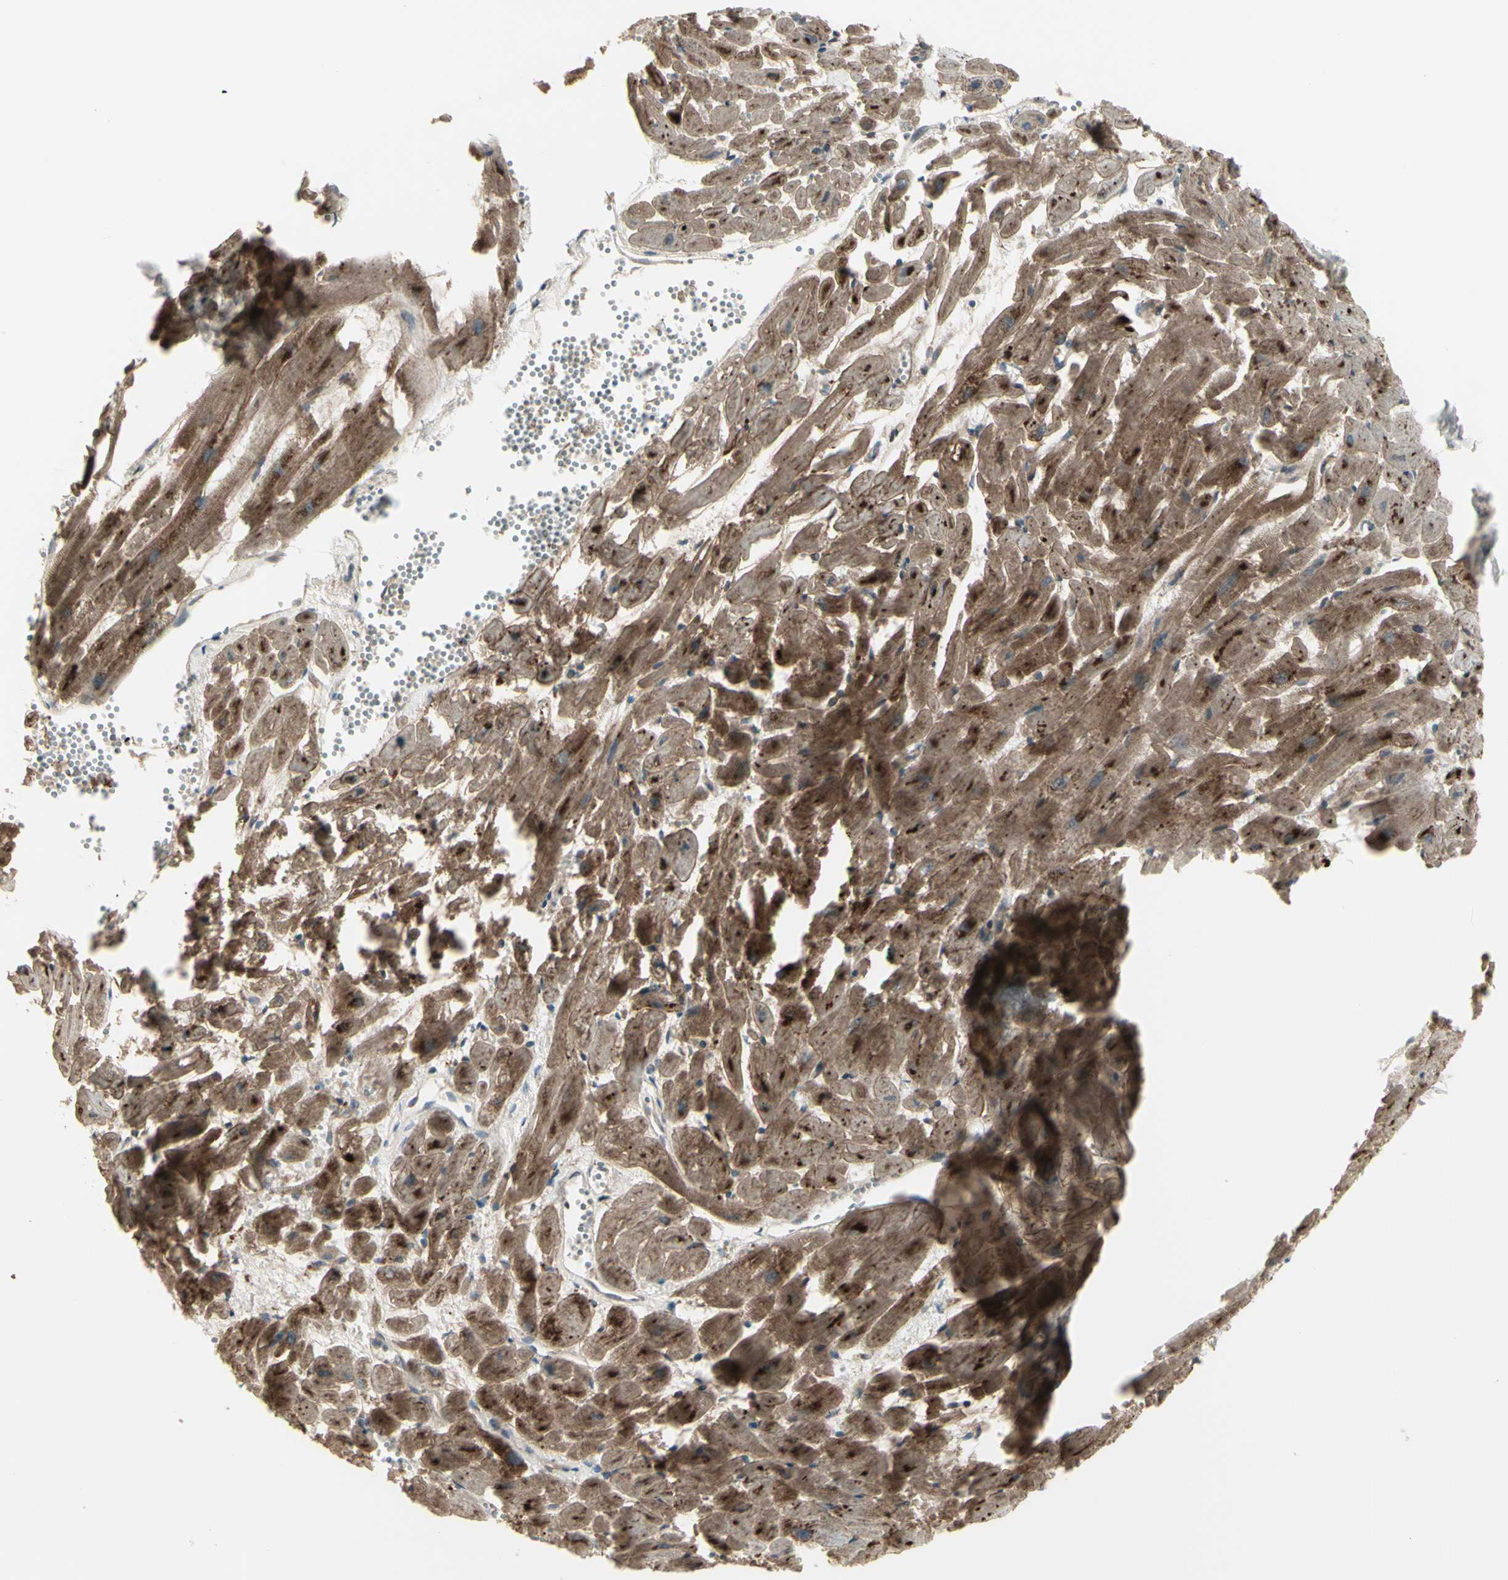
{"staining": {"intensity": "strong", "quantity": ">75%", "location": "cytoplasmic/membranous,nuclear"}, "tissue": "heart muscle", "cell_type": "Cardiomyocytes", "image_type": "normal", "snomed": [{"axis": "morphology", "description": "Normal tissue, NOS"}, {"axis": "topography", "description": "Heart"}], "caption": "Heart muscle stained with a brown dye reveals strong cytoplasmic/membranous,nuclear positive expression in about >75% of cardiomyocytes.", "gene": "OSTM1", "patient": {"sex": "female", "age": 19}}